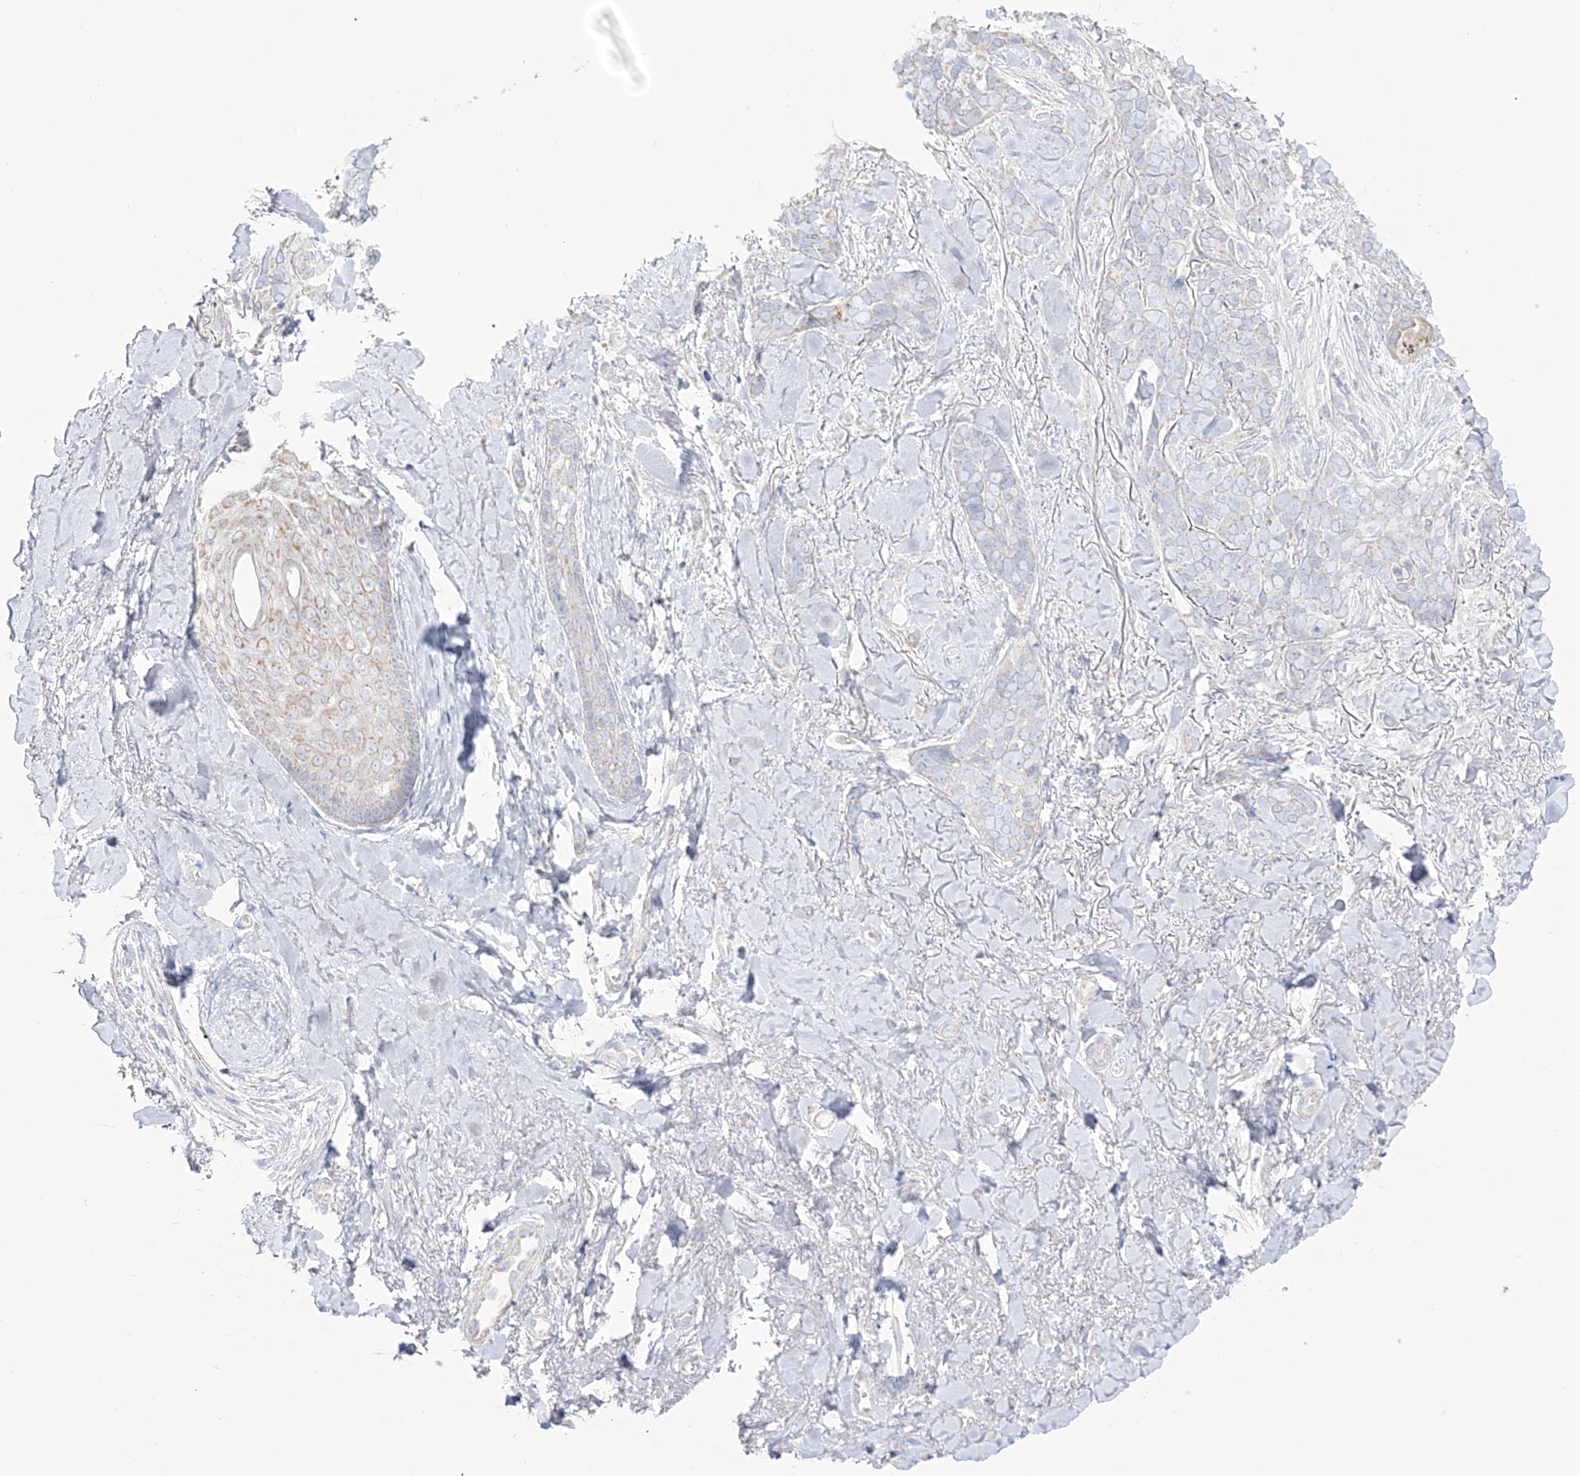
{"staining": {"intensity": "negative", "quantity": "none", "location": "none"}, "tissue": "skin cancer", "cell_type": "Tumor cells", "image_type": "cancer", "snomed": [{"axis": "morphology", "description": "Basal cell carcinoma"}, {"axis": "topography", "description": "Skin"}], "caption": "Immunohistochemical staining of human skin cancer (basal cell carcinoma) displays no significant positivity in tumor cells.", "gene": "RCHY1", "patient": {"sex": "female", "age": 82}}